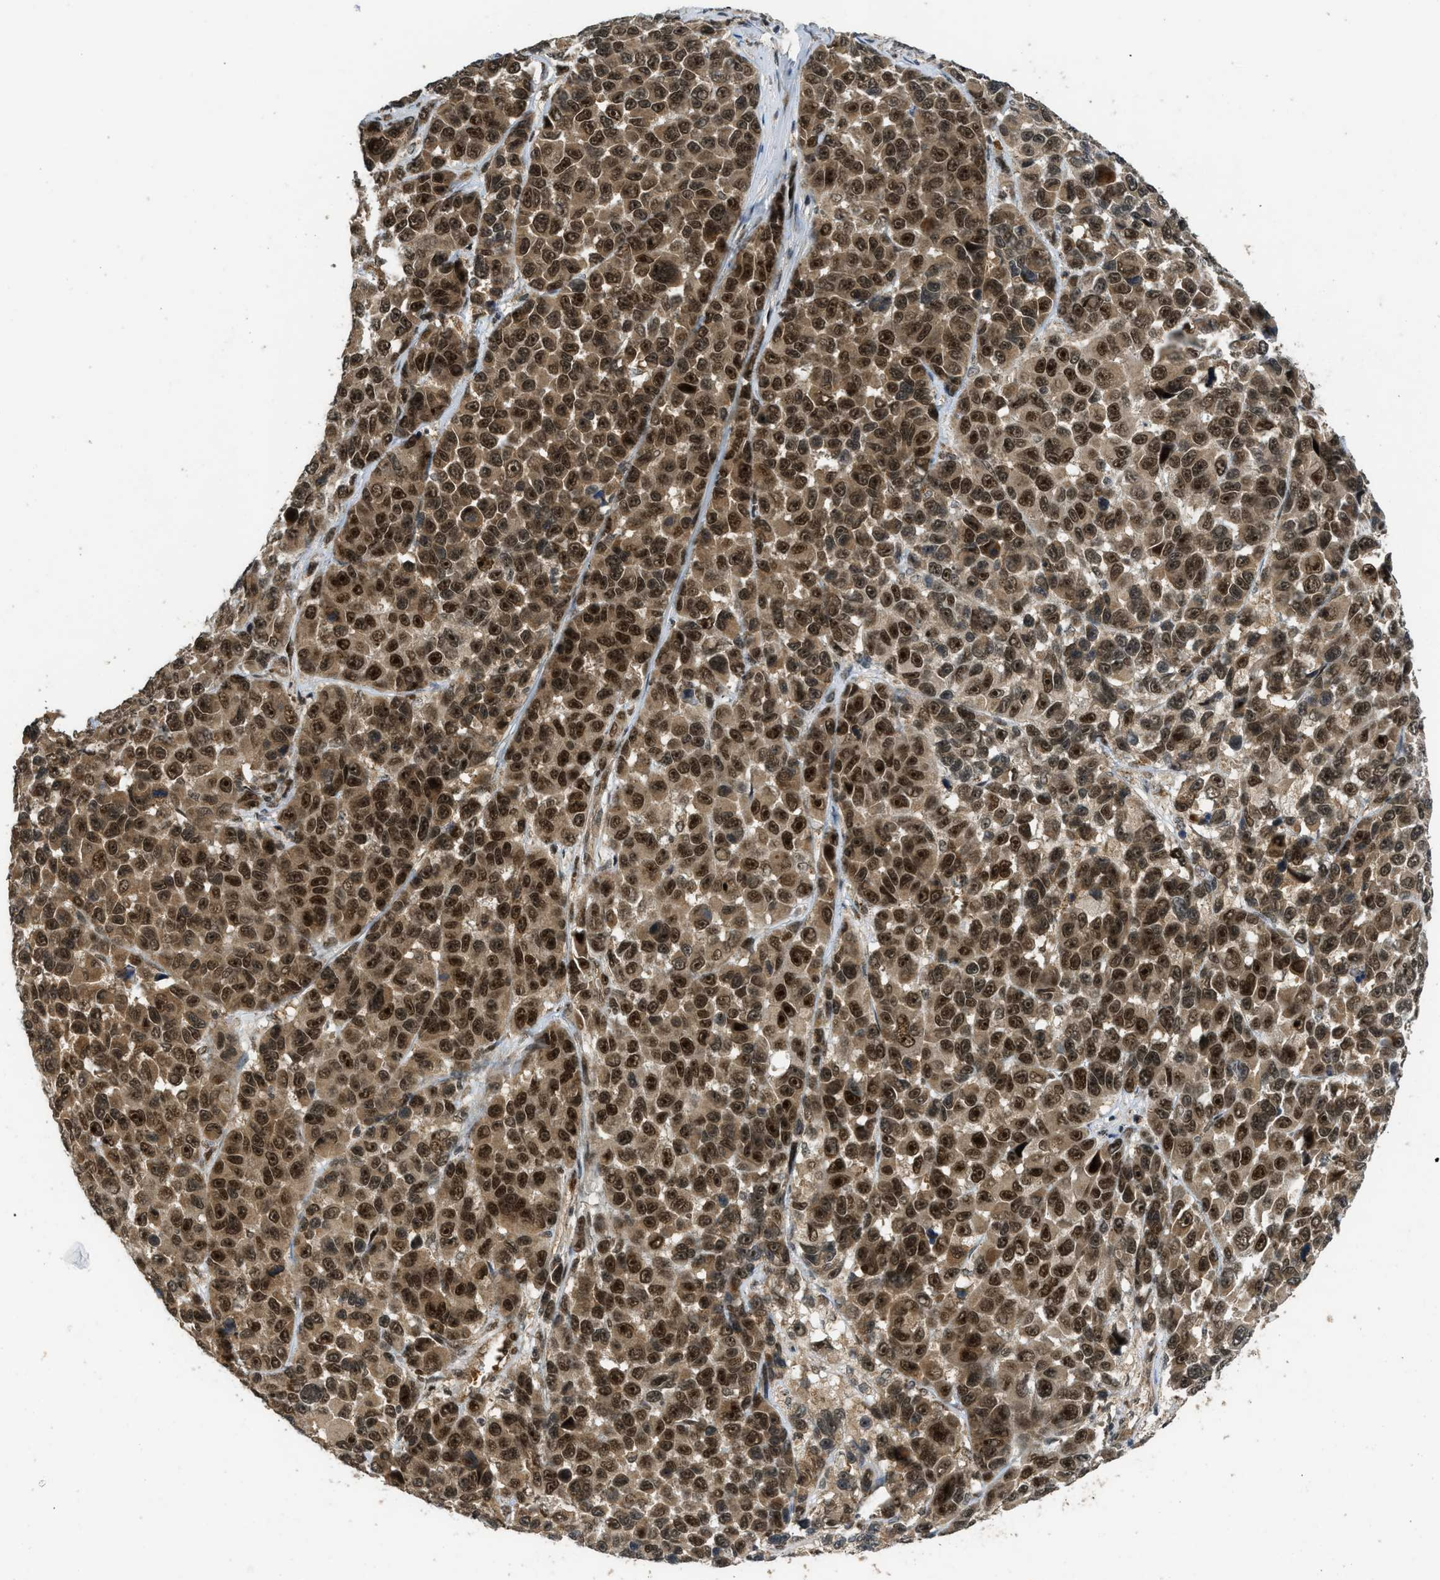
{"staining": {"intensity": "strong", "quantity": ">75%", "location": "cytoplasmic/membranous,nuclear"}, "tissue": "melanoma", "cell_type": "Tumor cells", "image_type": "cancer", "snomed": [{"axis": "morphology", "description": "Malignant melanoma, NOS"}, {"axis": "topography", "description": "Skin"}], "caption": "The immunohistochemical stain highlights strong cytoplasmic/membranous and nuclear expression in tumor cells of melanoma tissue.", "gene": "GET1", "patient": {"sex": "male", "age": 53}}